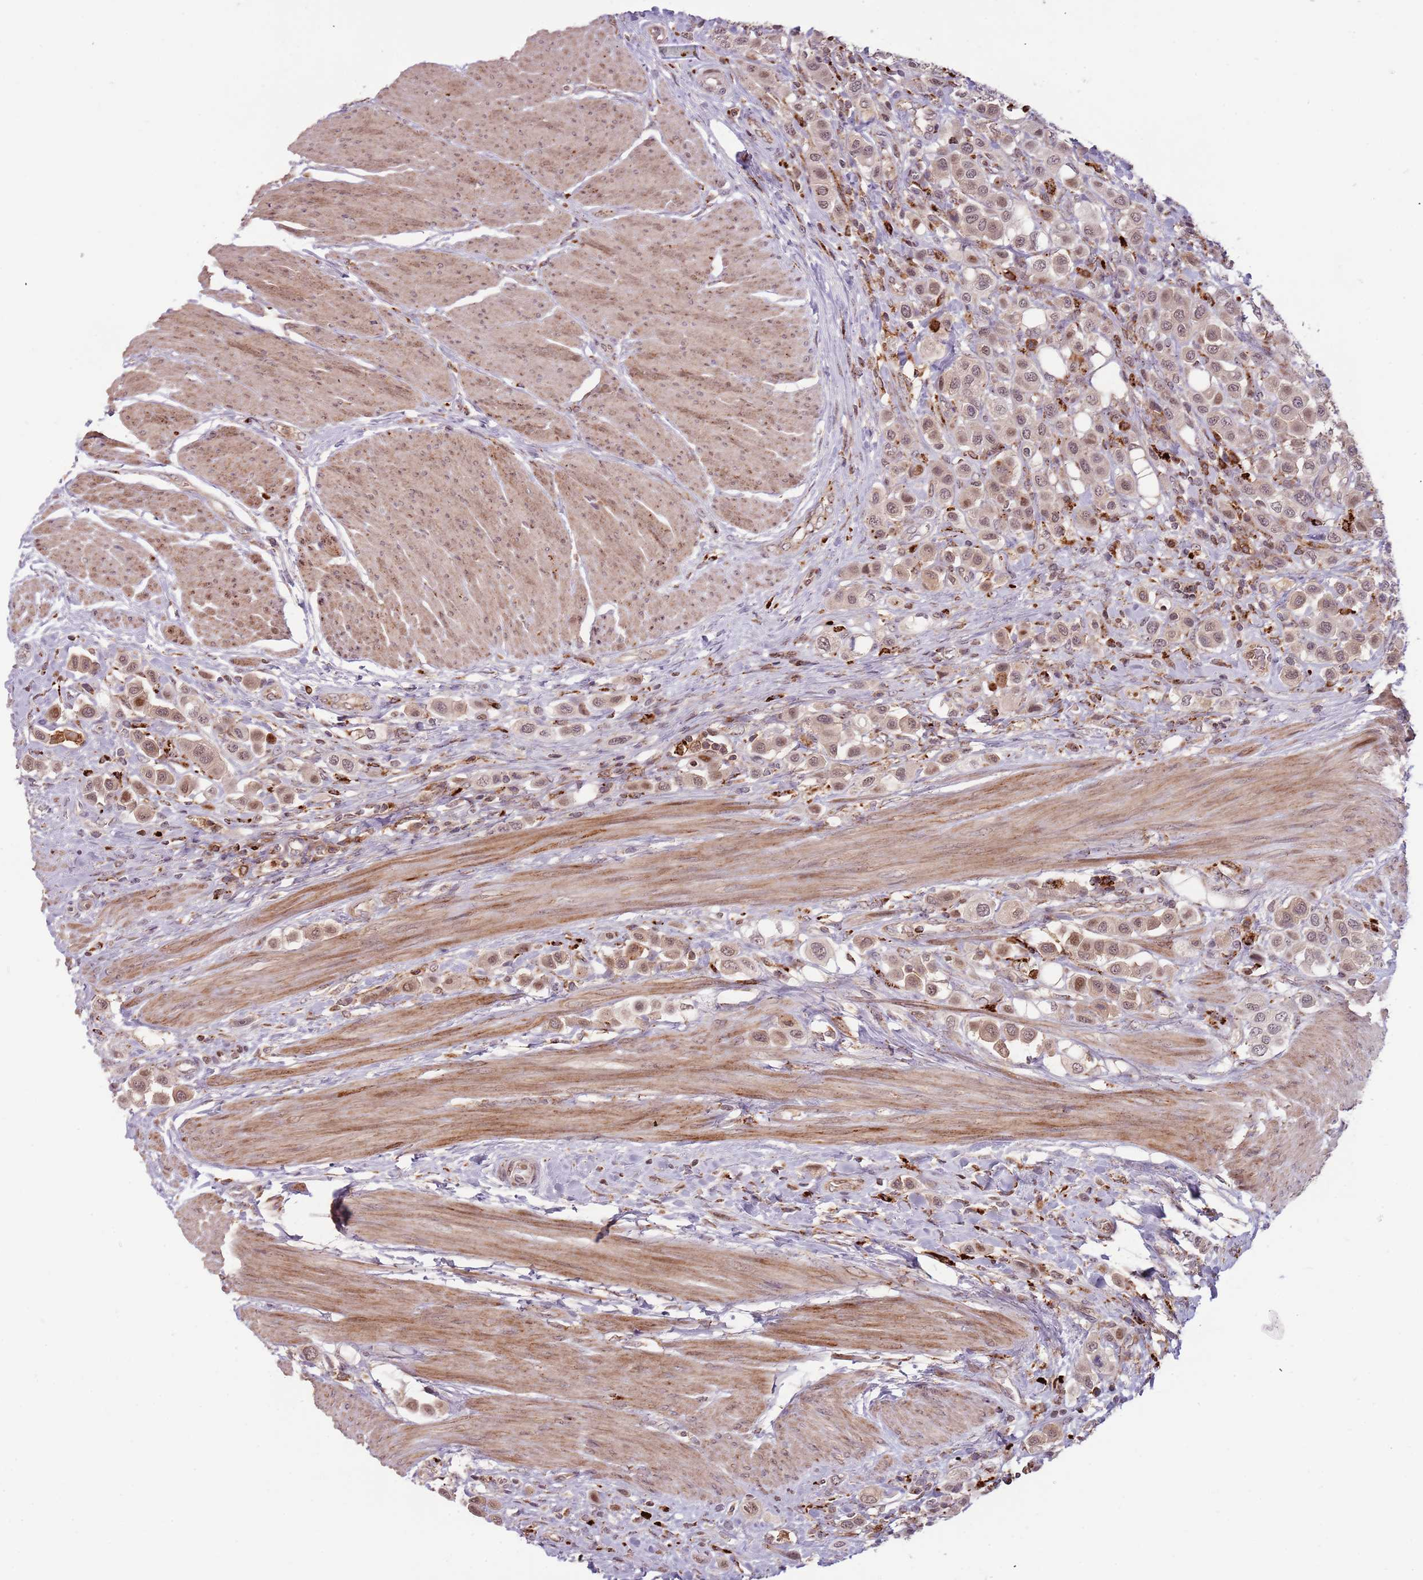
{"staining": {"intensity": "weak", "quantity": ">75%", "location": "cytoplasmic/membranous,nuclear"}, "tissue": "urothelial cancer", "cell_type": "Tumor cells", "image_type": "cancer", "snomed": [{"axis": "morphology", "description": "Urothelial carcinoma, High grade"}, {"axis": "topography", "description": "Urinary bladder"}], "caption": "A micrograph of human high-grade urothelial carcinoma stained for a protein shows weak cytoplasmic/membranous and nuclear brown staining in tumor cells.", "gene": "ULK3", "patient": {"sex": "male", "age": 50}}